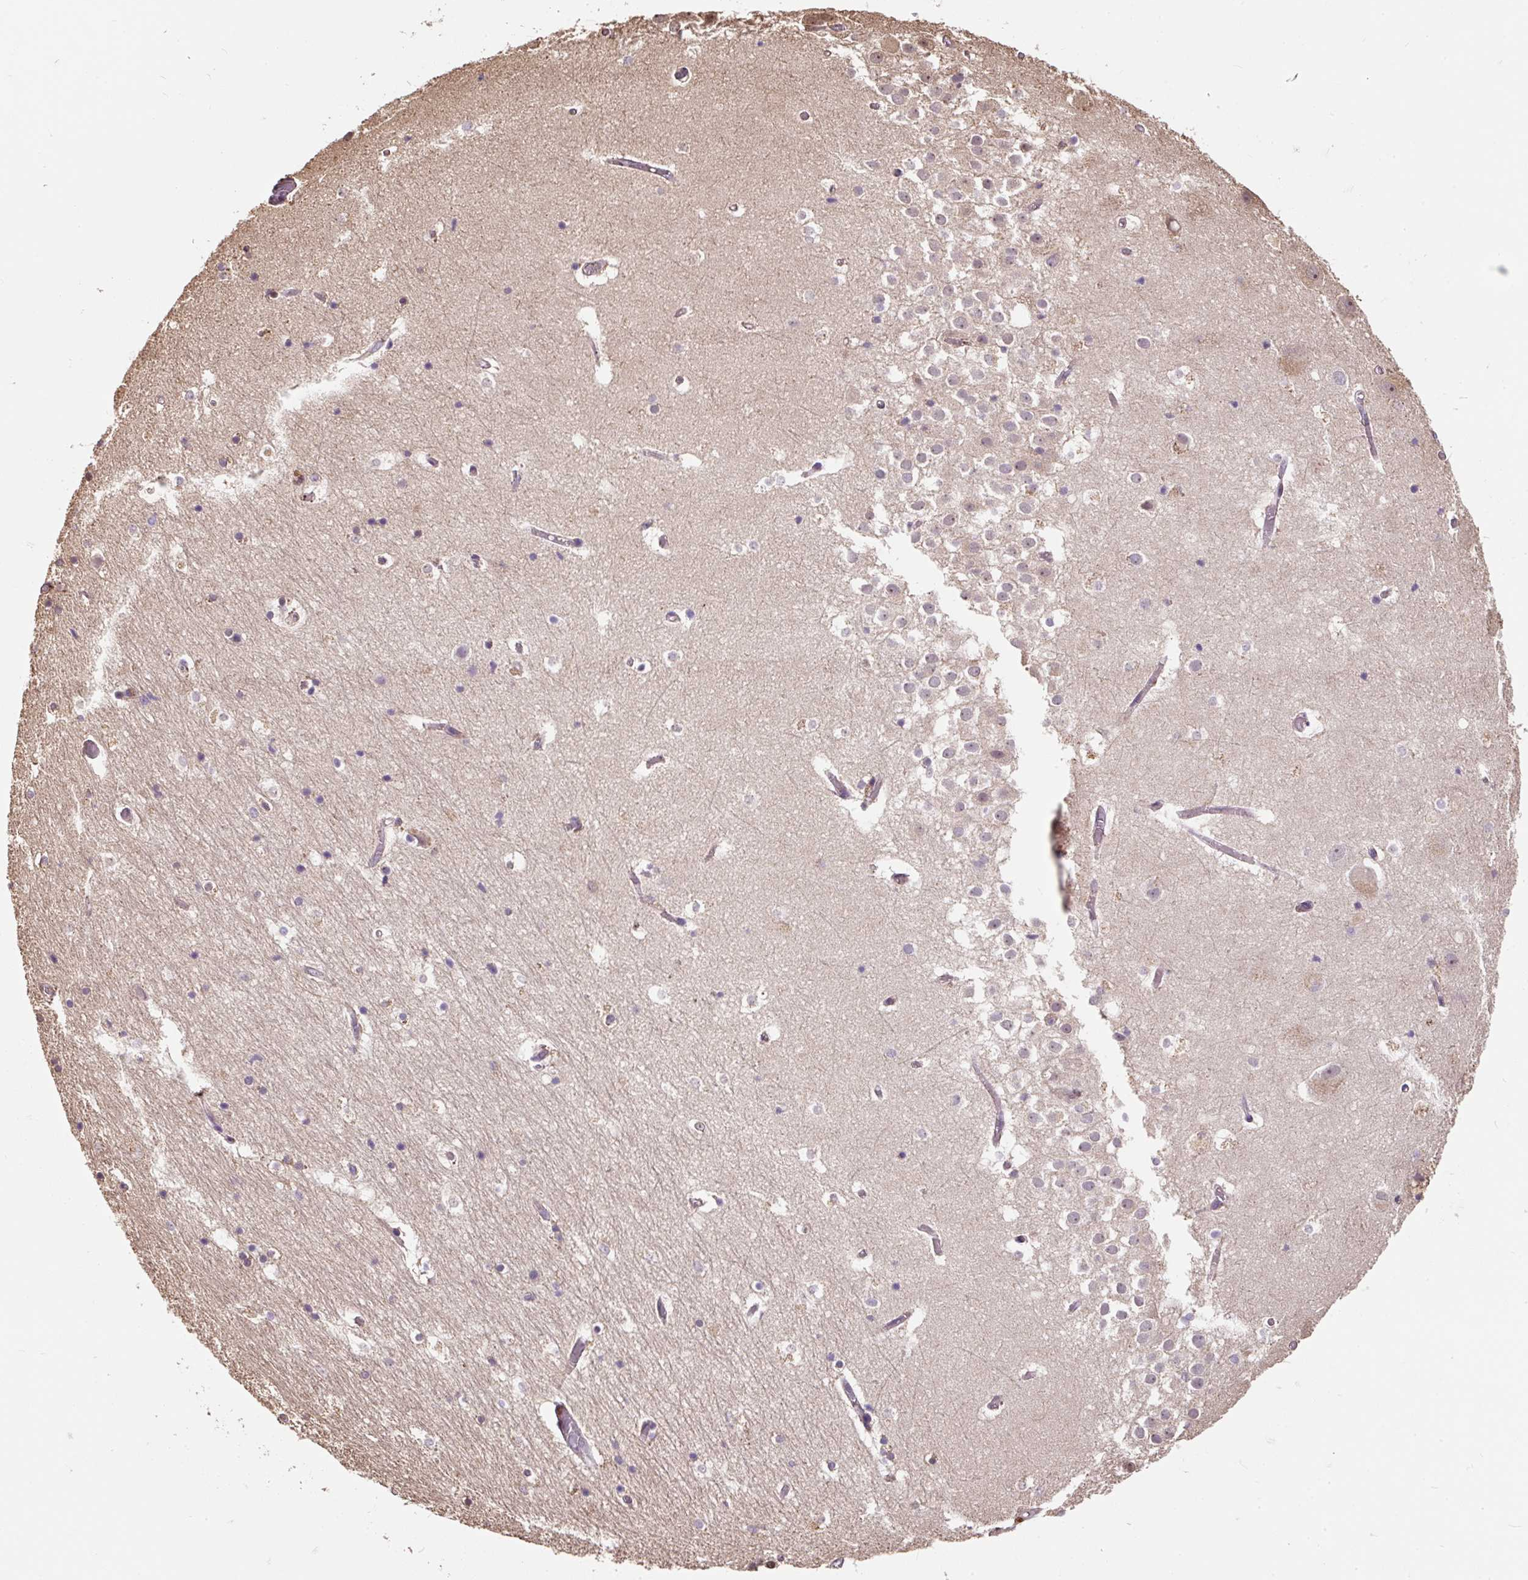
{"staining": {"intensity": "negative", "quantity": "none", "location": "none"}, "tissue": "hippocampus", "cell_type": "Glial cells", "image_type": "normal", "snomed": [{"axis": "morphology", "description": "Normal tissue, NOS"}, {"axis": "topography", "description": "Hippocampus"}], "caption": "Immunohistochemistry (IHC) of benign hippocampus demonstrates no staining in glial cells.", "gene": "PUS7L", "patient": {"sex": "female", "age": 52}}